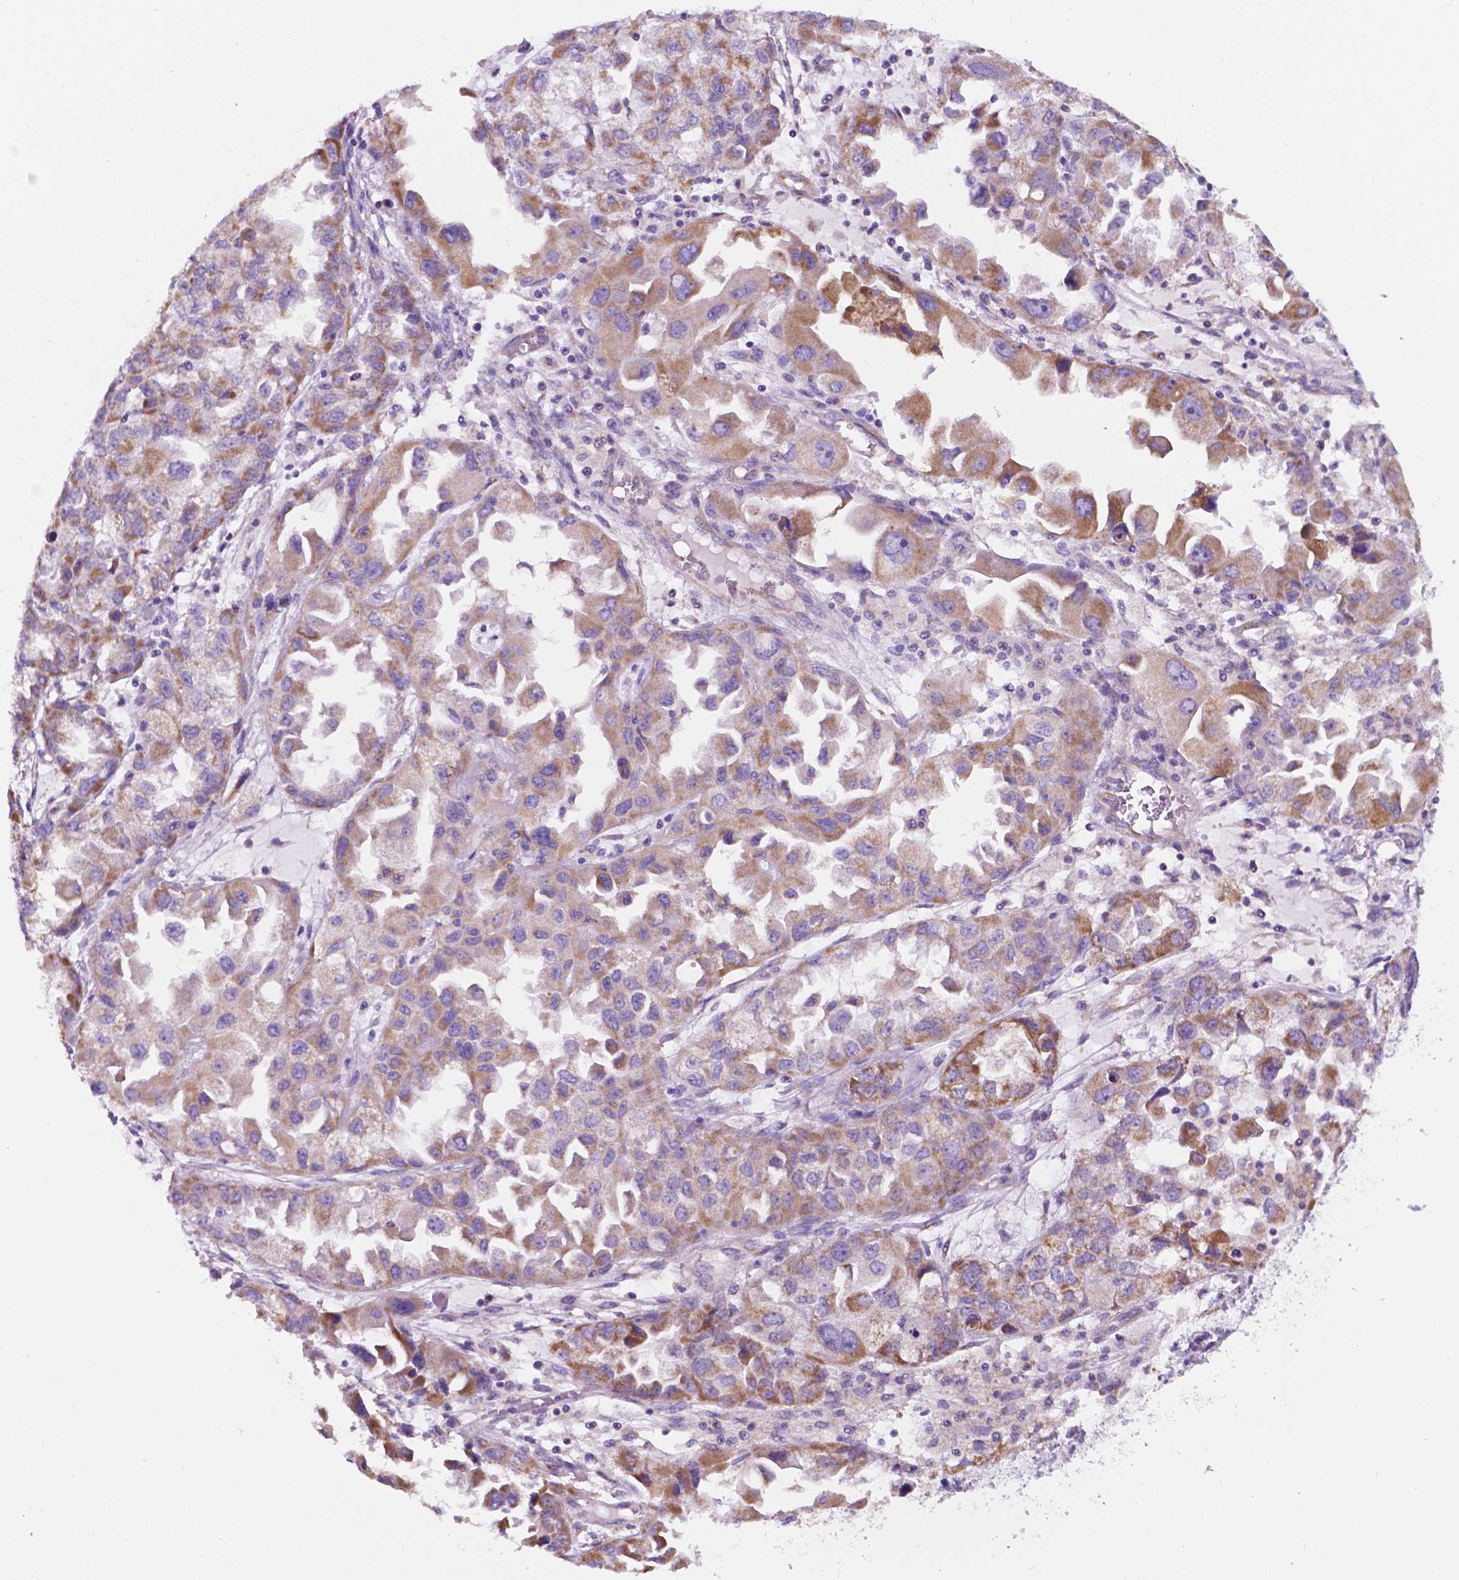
{"staining": {"intensity": "moderate", "quantity": "25%-75%", "location": "cytoplasmic/membranous"}, "tissue": "ovarian cancer", "cell_type": "Tumor cells", "image_type": "cancer", "snomed": [{"axis": "morphology", "description": "Cystadenocarcinoma, serous, NOS"}, {"axis": "topography", "description": "Ovary"}], "caption": "Immunohistochemistry histopathology image of neoplastic tissue: human ovarian cancer stained using immunohistochemistry shows medium levels of moderate protein expression localized specifically in the cytoplasmic/membranous of tumor cells, appearing as a cytoplasmic/membranous brown color.", "gene": "TRPV5", "patient": {"sex": "female", "age": 84}}